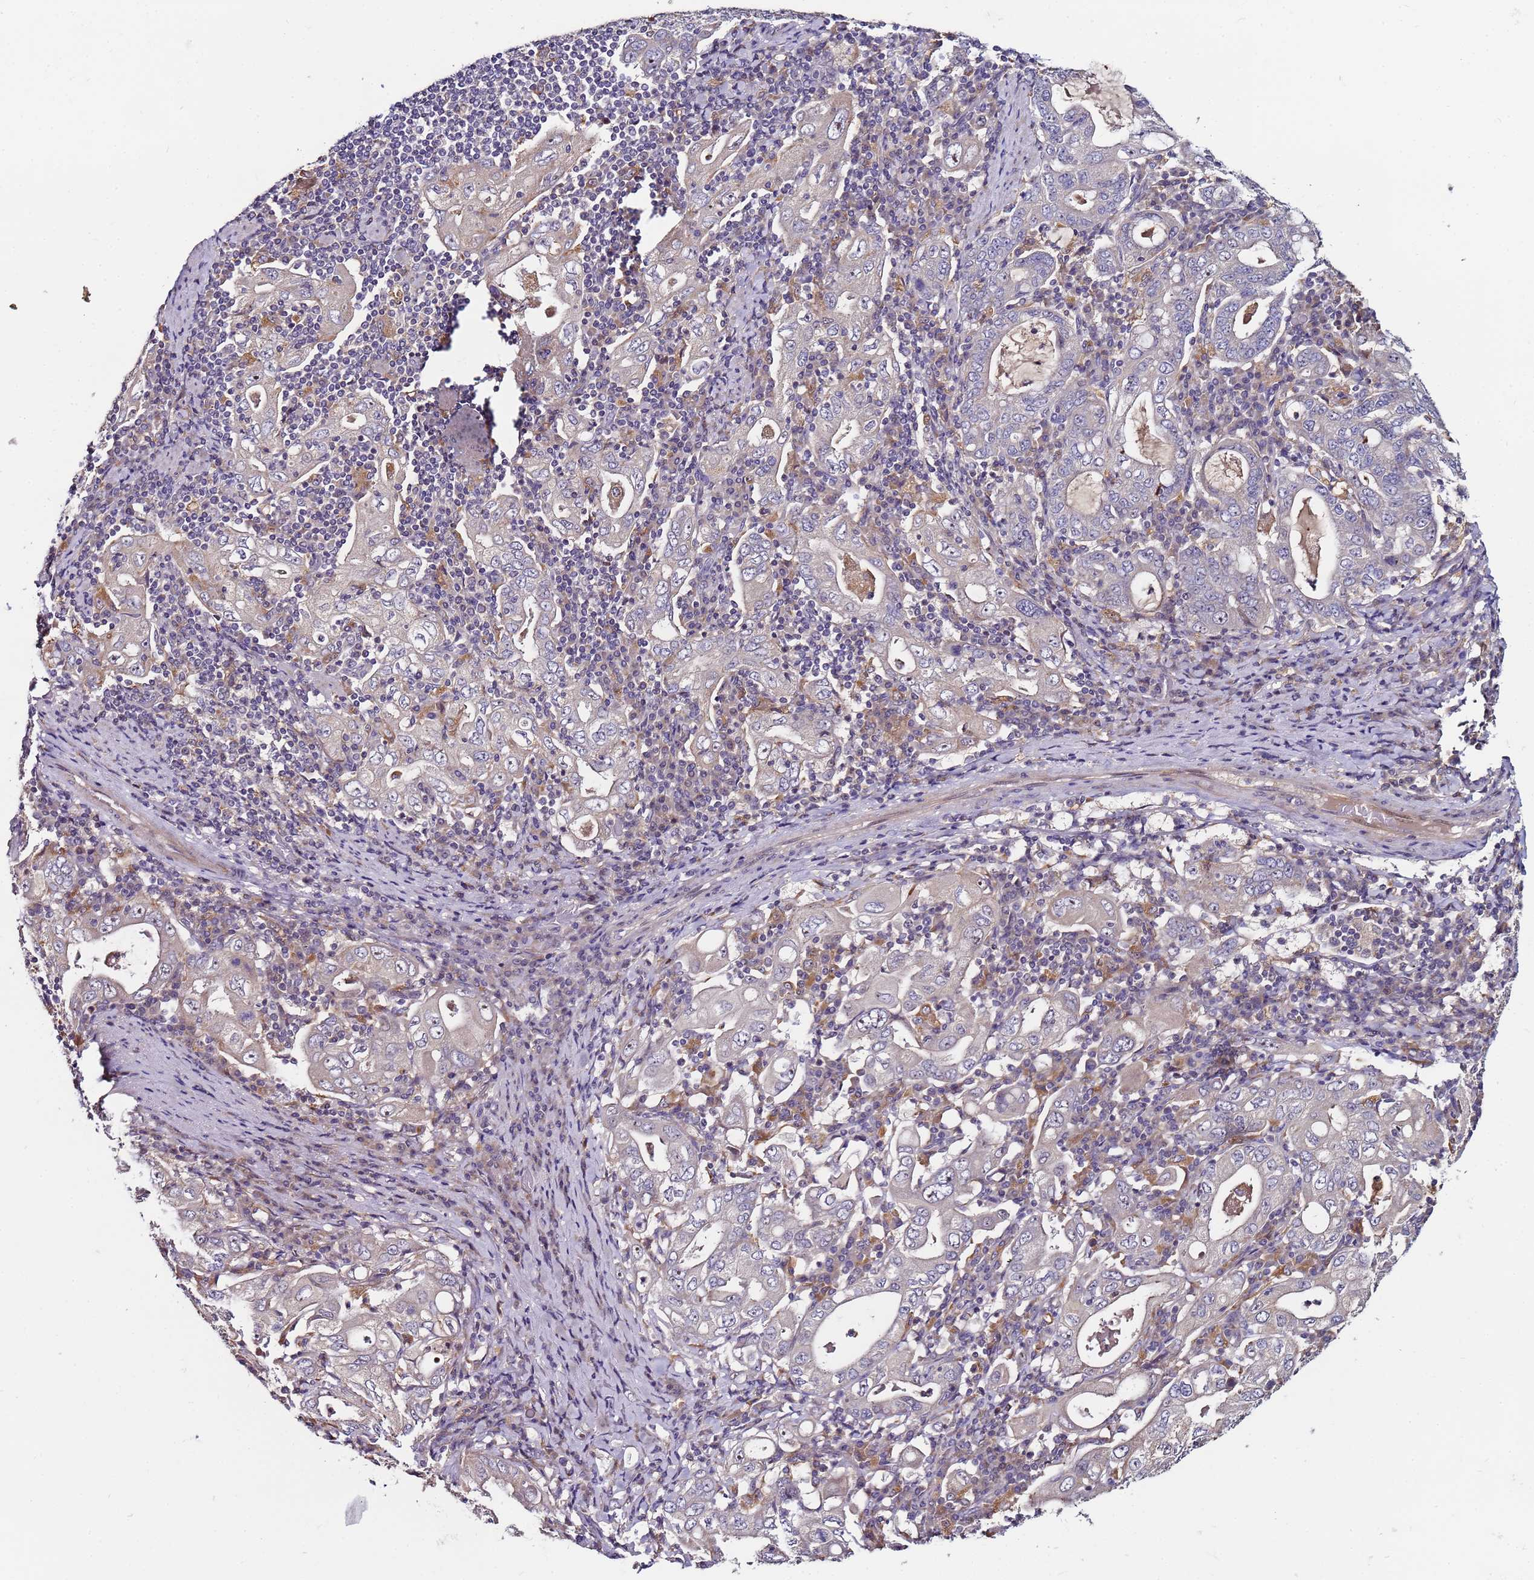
{"staining": {"intensity": "weak", "quantity": "<25%", "location": "cytoplasmic/membranous"}, "tissue": "stomach cancer", "cell_type": "Tumor cells", "image_type": "cancer", "snomed": [{"axis": "morphology", "description": "Normal tissue, NOS"}, {"axis": "morphology", "description": "Adenocarcinoma, NOS"}, {"axis": "topography", "description": "Esophagus"}, {"axis": "topography", "description": "Stomach, upper"}, {"axis": "topography", "description": "Peripheral nerve tissue"}], "caption": "Protein analysis of stomach cancer demonstrates no significant staining in tumor cells.", "gene": "KRI1", "patient": {"sex": "male", "age": 62}}